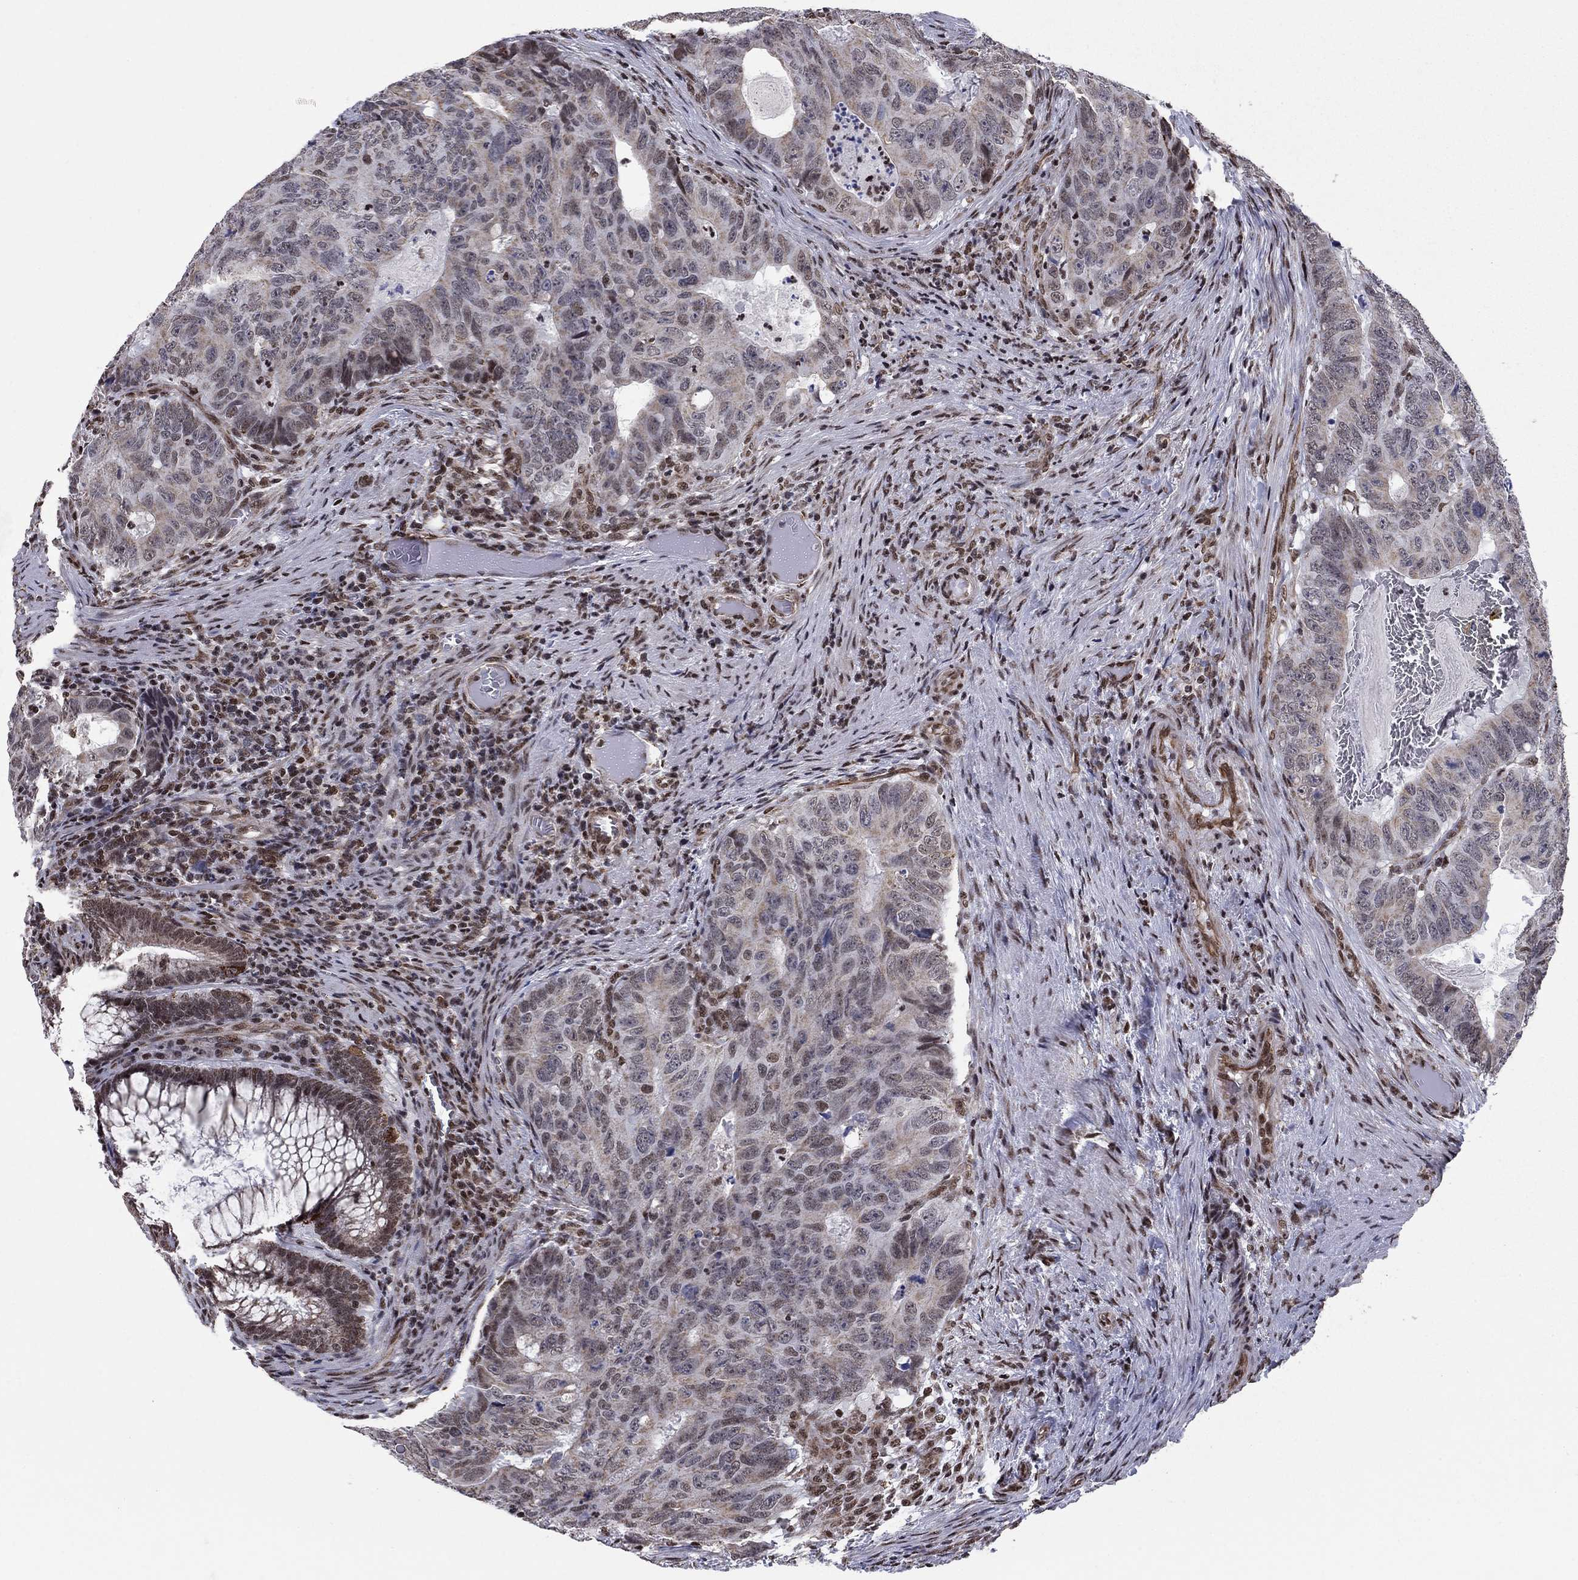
{"staining": {"intensity": "weak", "quantity": "25%-75%", "location": "cytoplasmic/membranous,nuclear"}, "tissue": "colorectal cancer", "cell_type": "Tumor cells", "image_type": "cancer", "snomed": [{"axis": "morphology", "description": "Adenocarcinoma, NOS"}, {"axis": "topography", "description": "Colon"}], "caption": "The image demonstrates immunohistochemical staining of adenocarcinoma (colorectal). There is weak cytoplasmic/membranous and nuclear staining is present in about 25%-75% of tumor cells.", "gene": "N4BP2", "patient": {"sex": "male", "age": 79}}